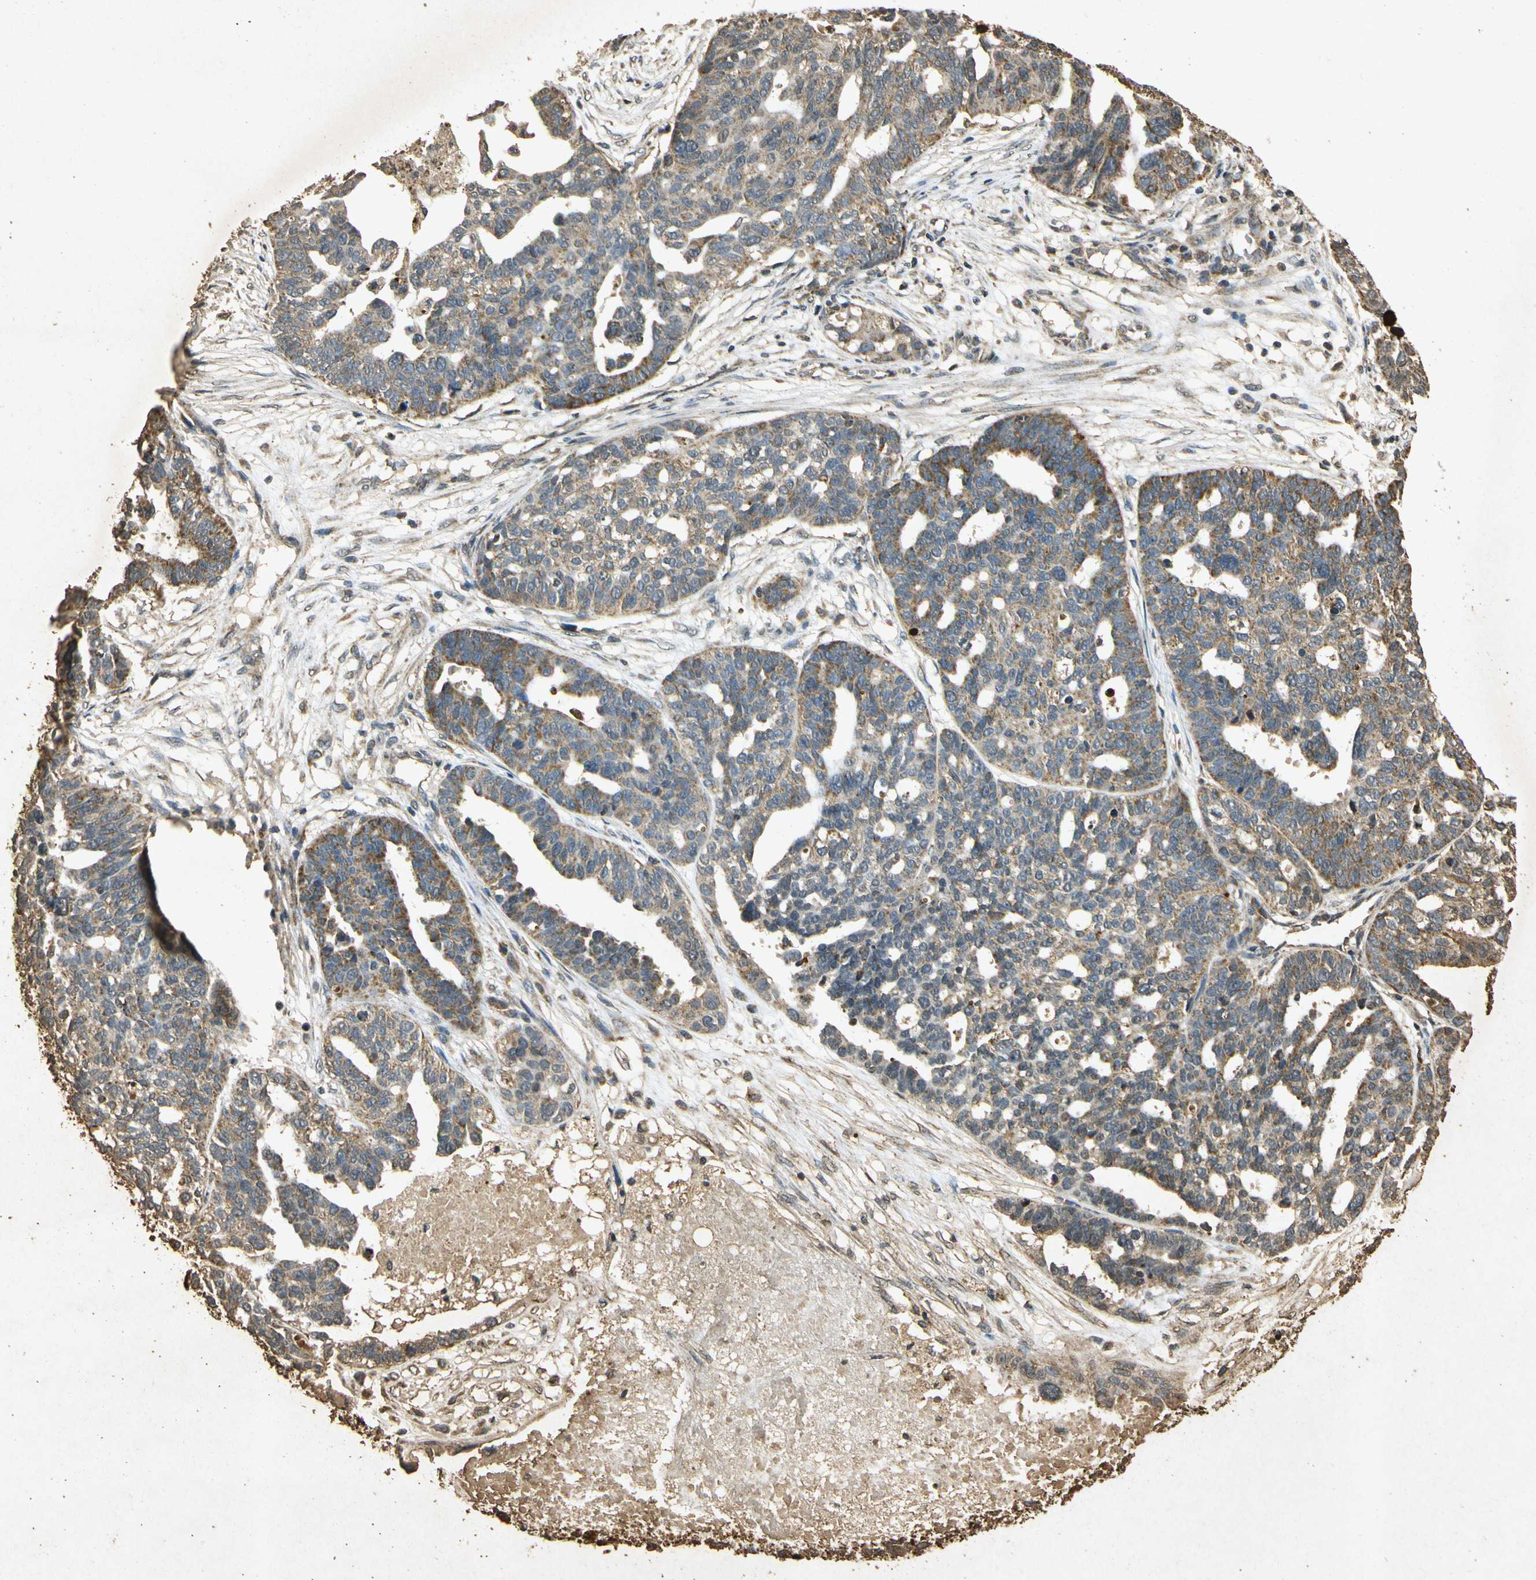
{"staining": {"intensity": "weak", "quantity": ">75%", "location": "cytoplasmic/membranous"}, "tissue": "ovarian cancer", "cell_type": "Tumor cells", "image_type": "cancer", "snomed": [{"axis": "morphology", "description": "Cystadenocarcinoma, serous, NOS"}, {"axis": "topography", "description": "Ovary"}], "caption": "The immunohistochemical stain shows weak cytoplasmic/membranous expression in tumor cells of ovarian cancer tissue. The staining is performed using DAB (3,3'-diaminobenzidine) brown chromogen to label protein expression. The nuclei are counter-stained blue using hematoxylin.", "gene": "PRDX3", "patient": {"sex": "female", "age": 59}}